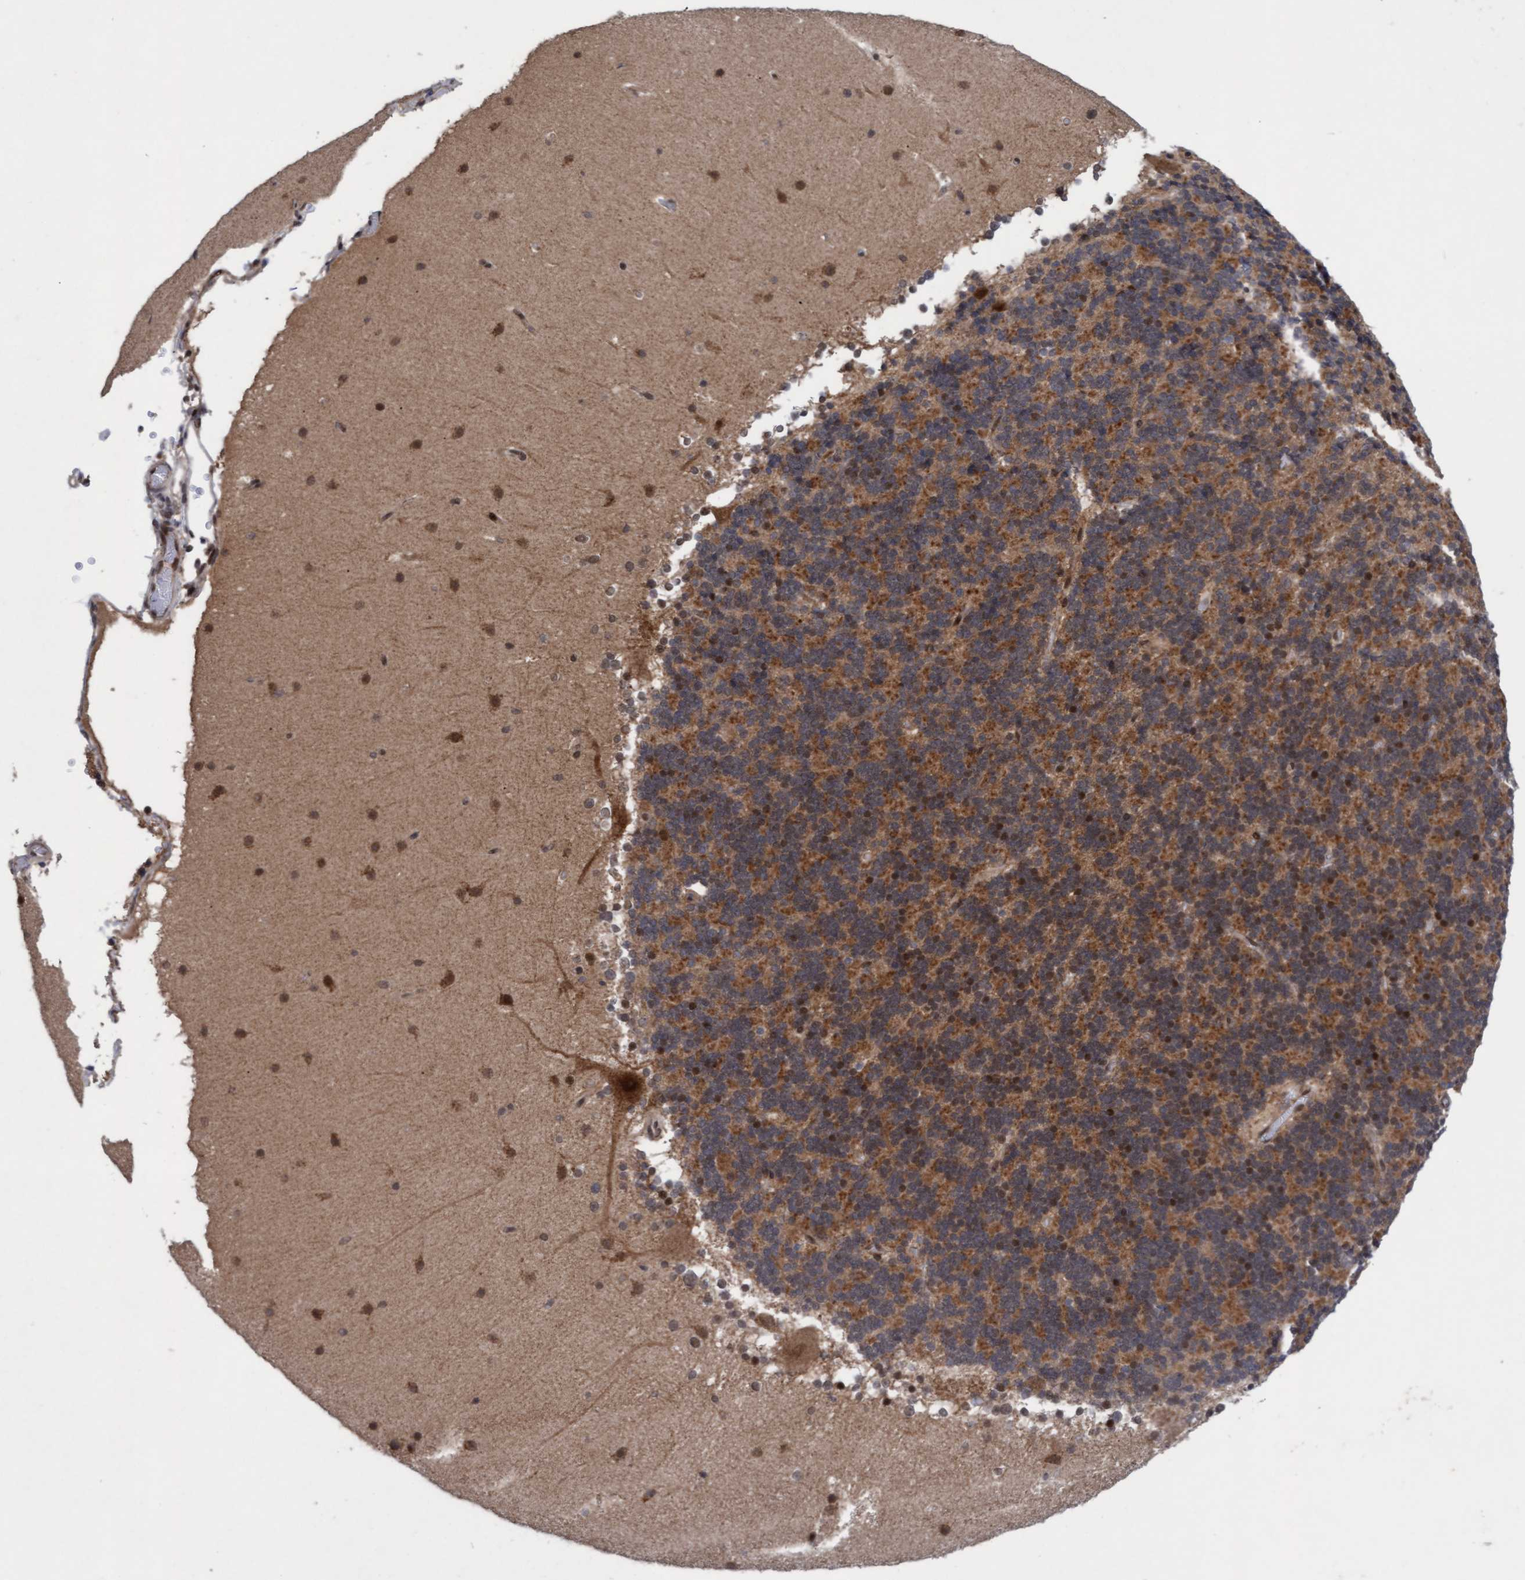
{"staining": {"intensity": "strong", "quantity": "25%-75%", "location": "cytoplasmic/membranous"}, "tissue": "cerebellum", "cell_type": "Cells in granular layer", "image_type": "normal", "snomed": [{"axis": "morphology", "description": "Normal tissue, NOS"}, {"axis": "topography", "description": "Cerebellum"}], "caption": "Benign cerebellum demonstrates strong cytoplasmic/membranous expression in approximately 25%-75% of cells in granular layer, visualized by immunohistochemistry. (DAB (3,3'-diaminobenzidine) IHC, brown staining for protein, blue staining for nuclei).", "gene": "TANC2", "patient": {"sex": "female", "age": 19}}